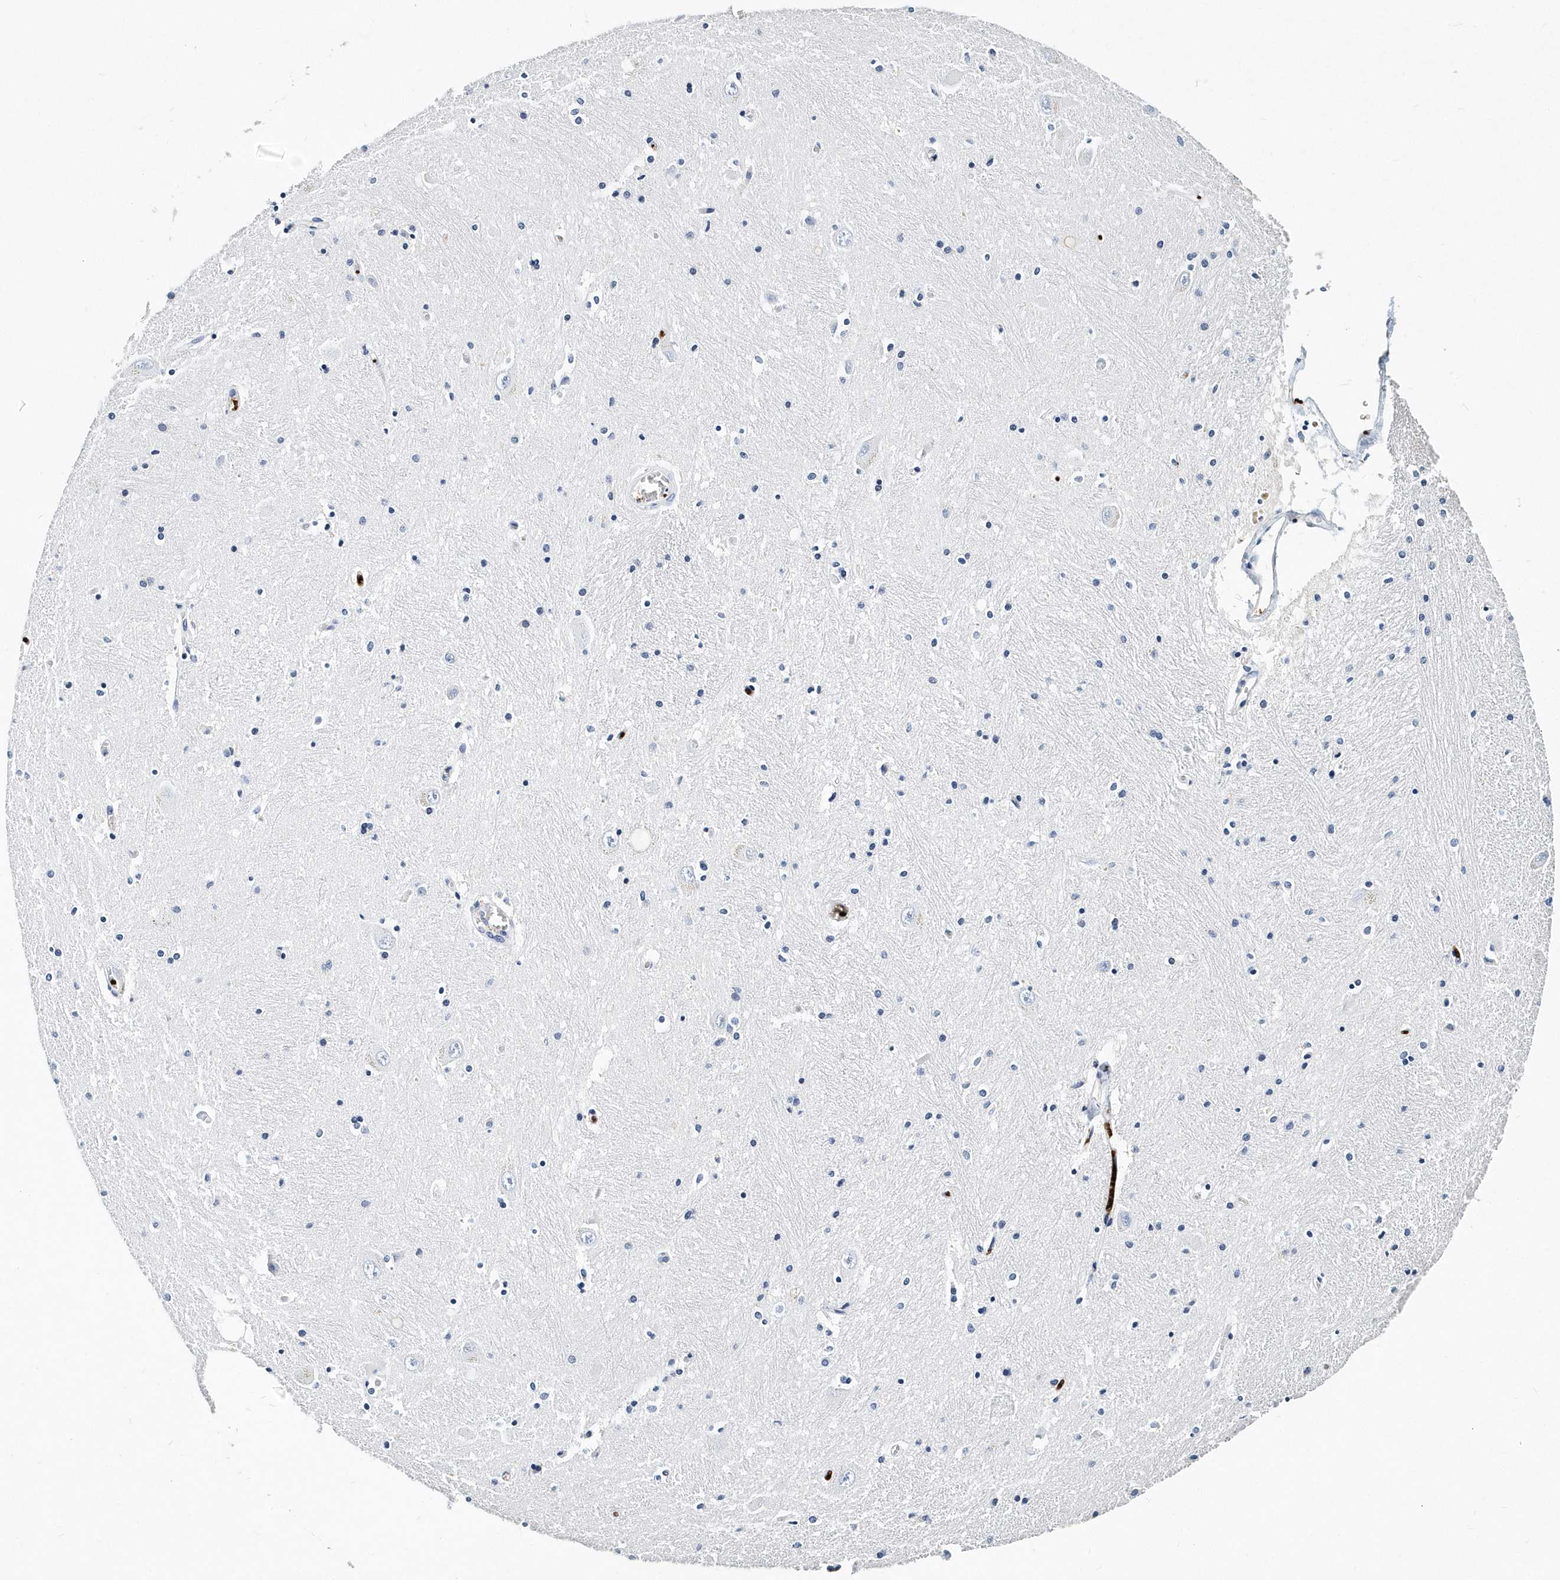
{"staining": {"intensity": "negative", "quantity": "none", "location": "none"}, "tissue": "caudate", "cell_type": "Glial cells", "image_type": "normal", "snomed": [{"axis": "morphology", "description": "Normal tissue, NOS"}, {"axis": "topography", "description": "Lateral ventricle wall"}], "caption": "Glial cells are negative for brown protein staining in benign caudate. (Brightfield microscopy of DAB immunohistochemistry at high magnification).", "gene": "ITGA2B", "patient": {"sex": "male", "age": 37}}